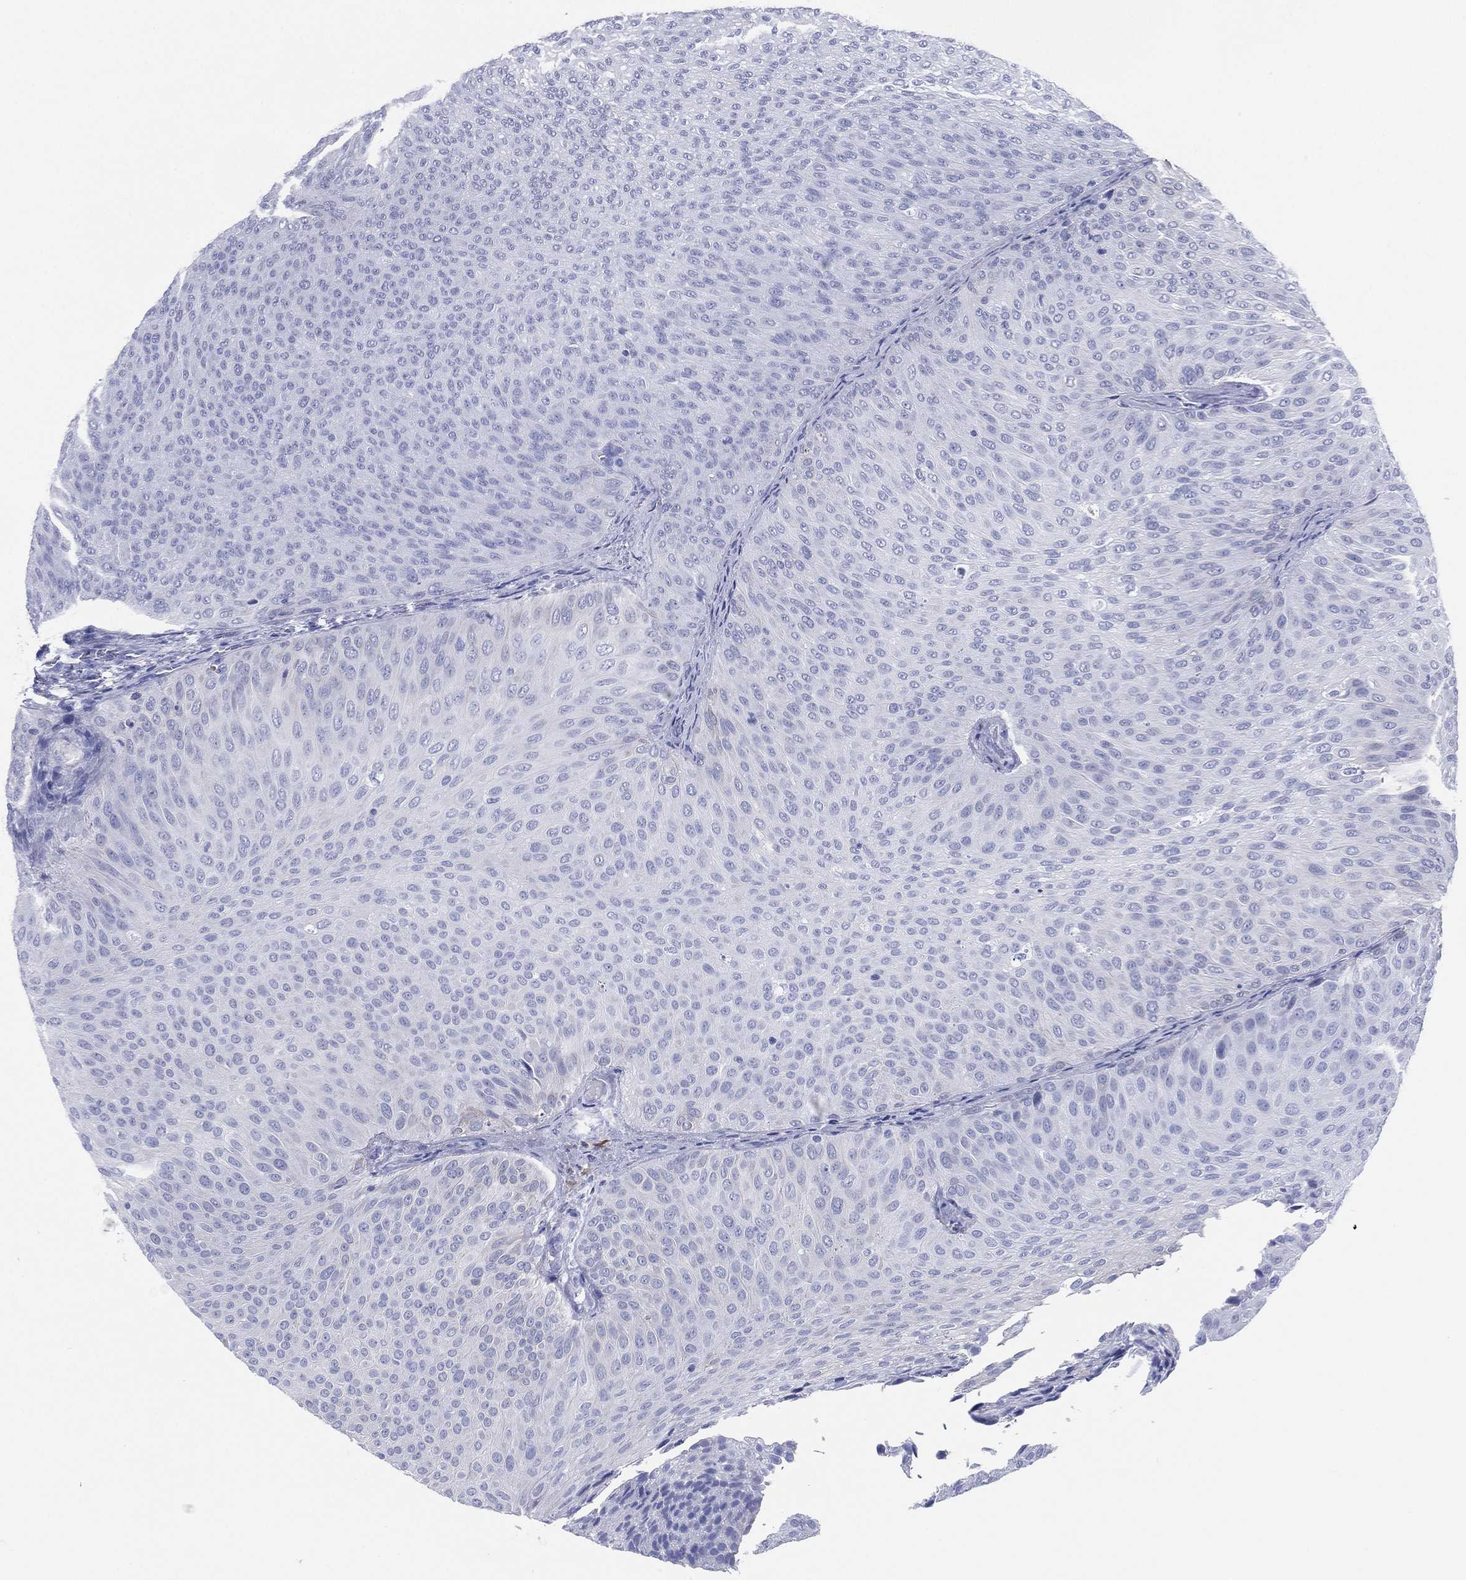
{"staining": {"intensity": "negative", "quantity": "none", "location": "none"}, "tissue": "urothelial cancer", "cell_type": "Tumor cells", "image_type": "cancer", "snomed": [{"axis": "morphology", "description": "Urothelial carcinoma, Low grade"}, {"axis": "topography", "description": "Urinary bladder"}], "caption": "Immunohistochemistry (IHC) photomicrograph of neoplastic tissue: human urothelial carcinoma (low-grade) stained with DAB (3,3'-diaminobenzidine) displays no significant protein positivity in tumor cells.", "gene": "CD79A", "patient": {"sex": "male", "age": 78}}